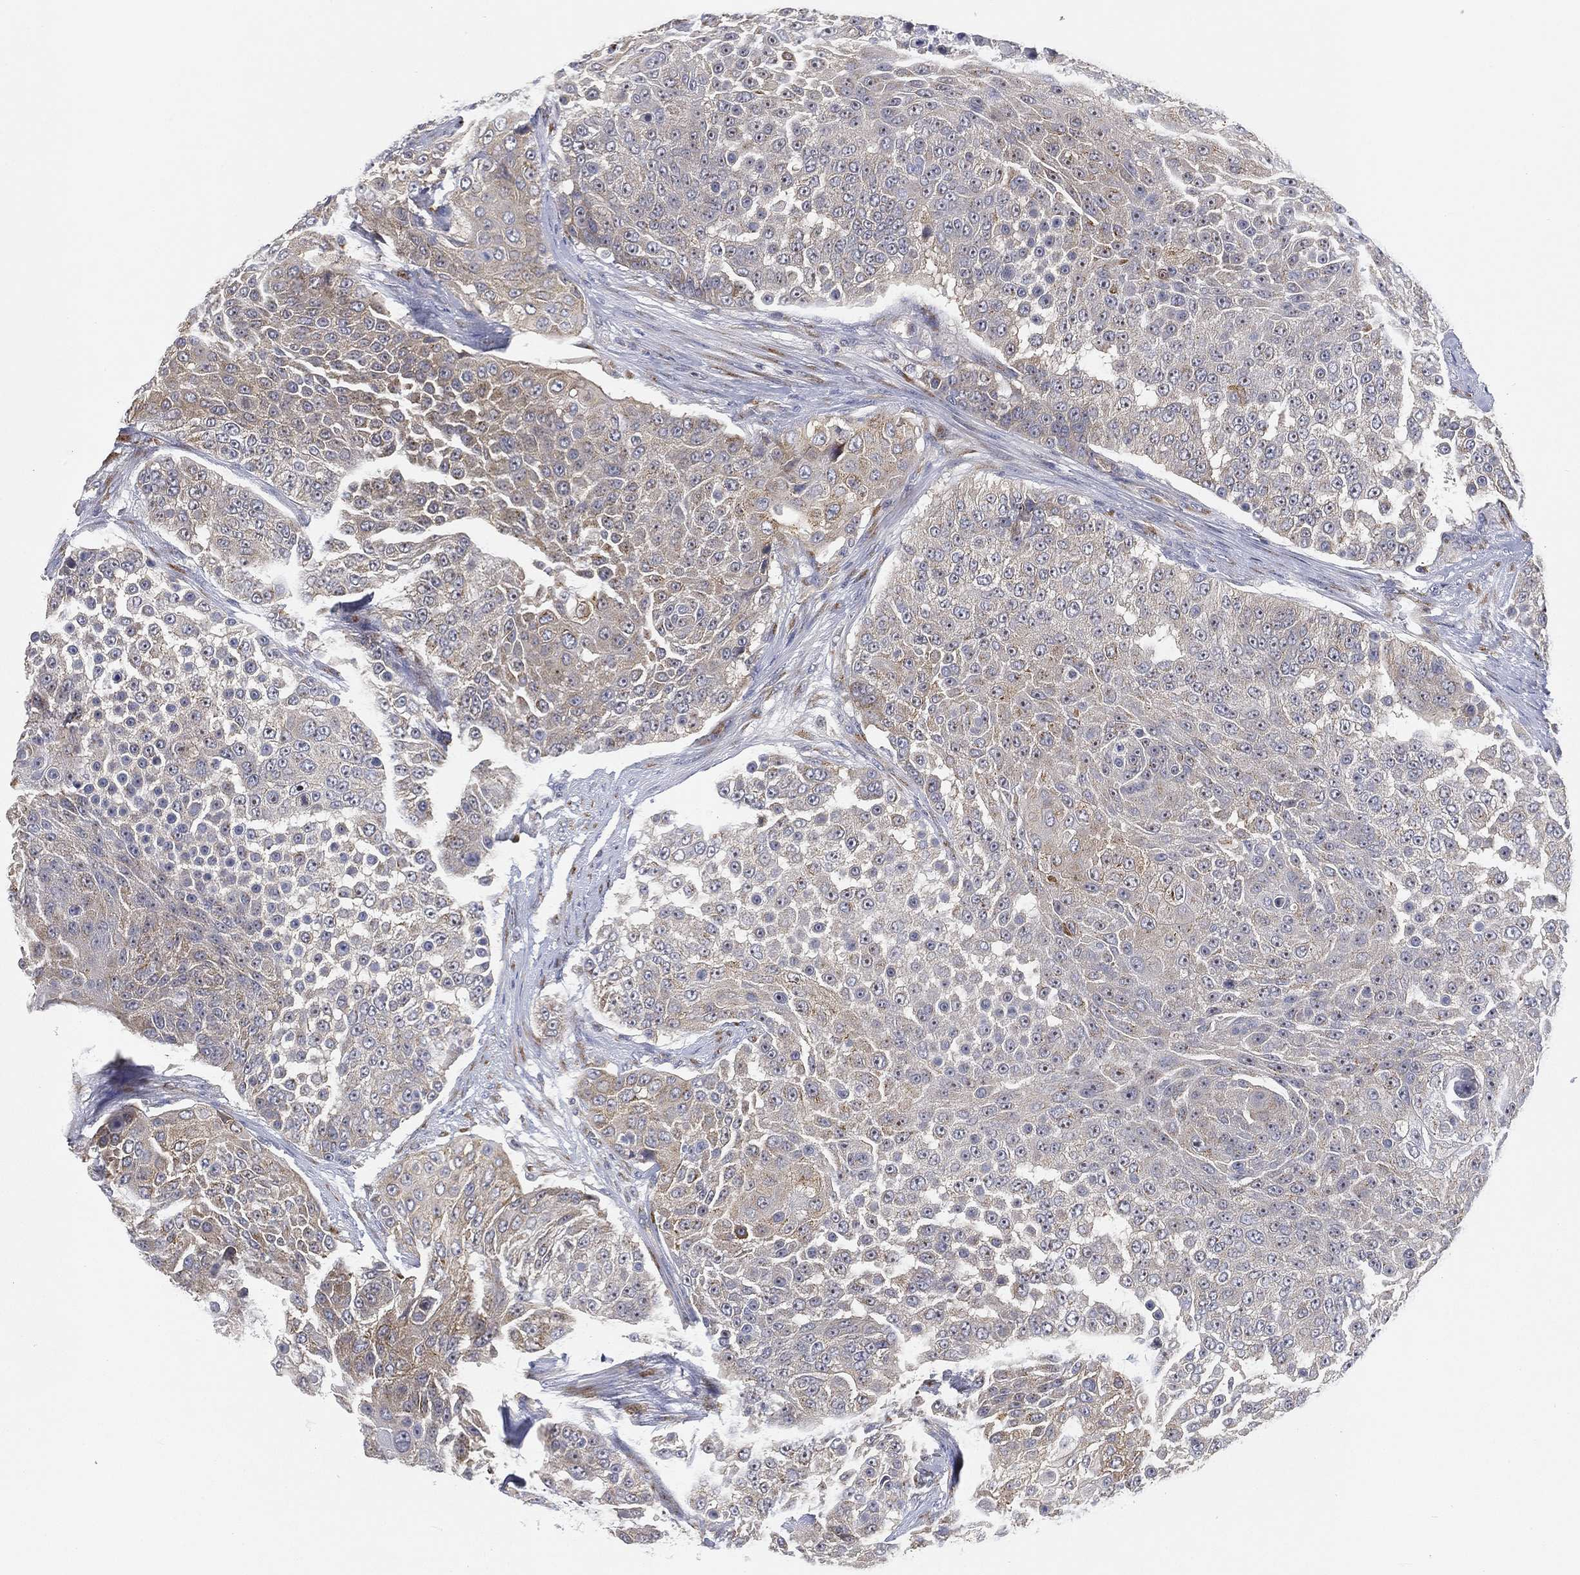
{"staining": {"intensity": "weak", "quantity": "25%-75%", "location": "cytoplasmic/membranous"}, "tissue": "urothelial cancer", "cell_type": "Tumor cells", "image_type": "cancer", "snomed": [{"axis": "morphology", "description": "Urothelial carcinoma, High grade"}, {"axis": "topography", "description": "Urinary bladder"}], "caption": "A brown stain shows weak cytoplasmic/membranous staining of a protein in urothelial cancer tumor cells.", "gene": "TICAM1", "patient": {"sex": "female", "age": 63}}